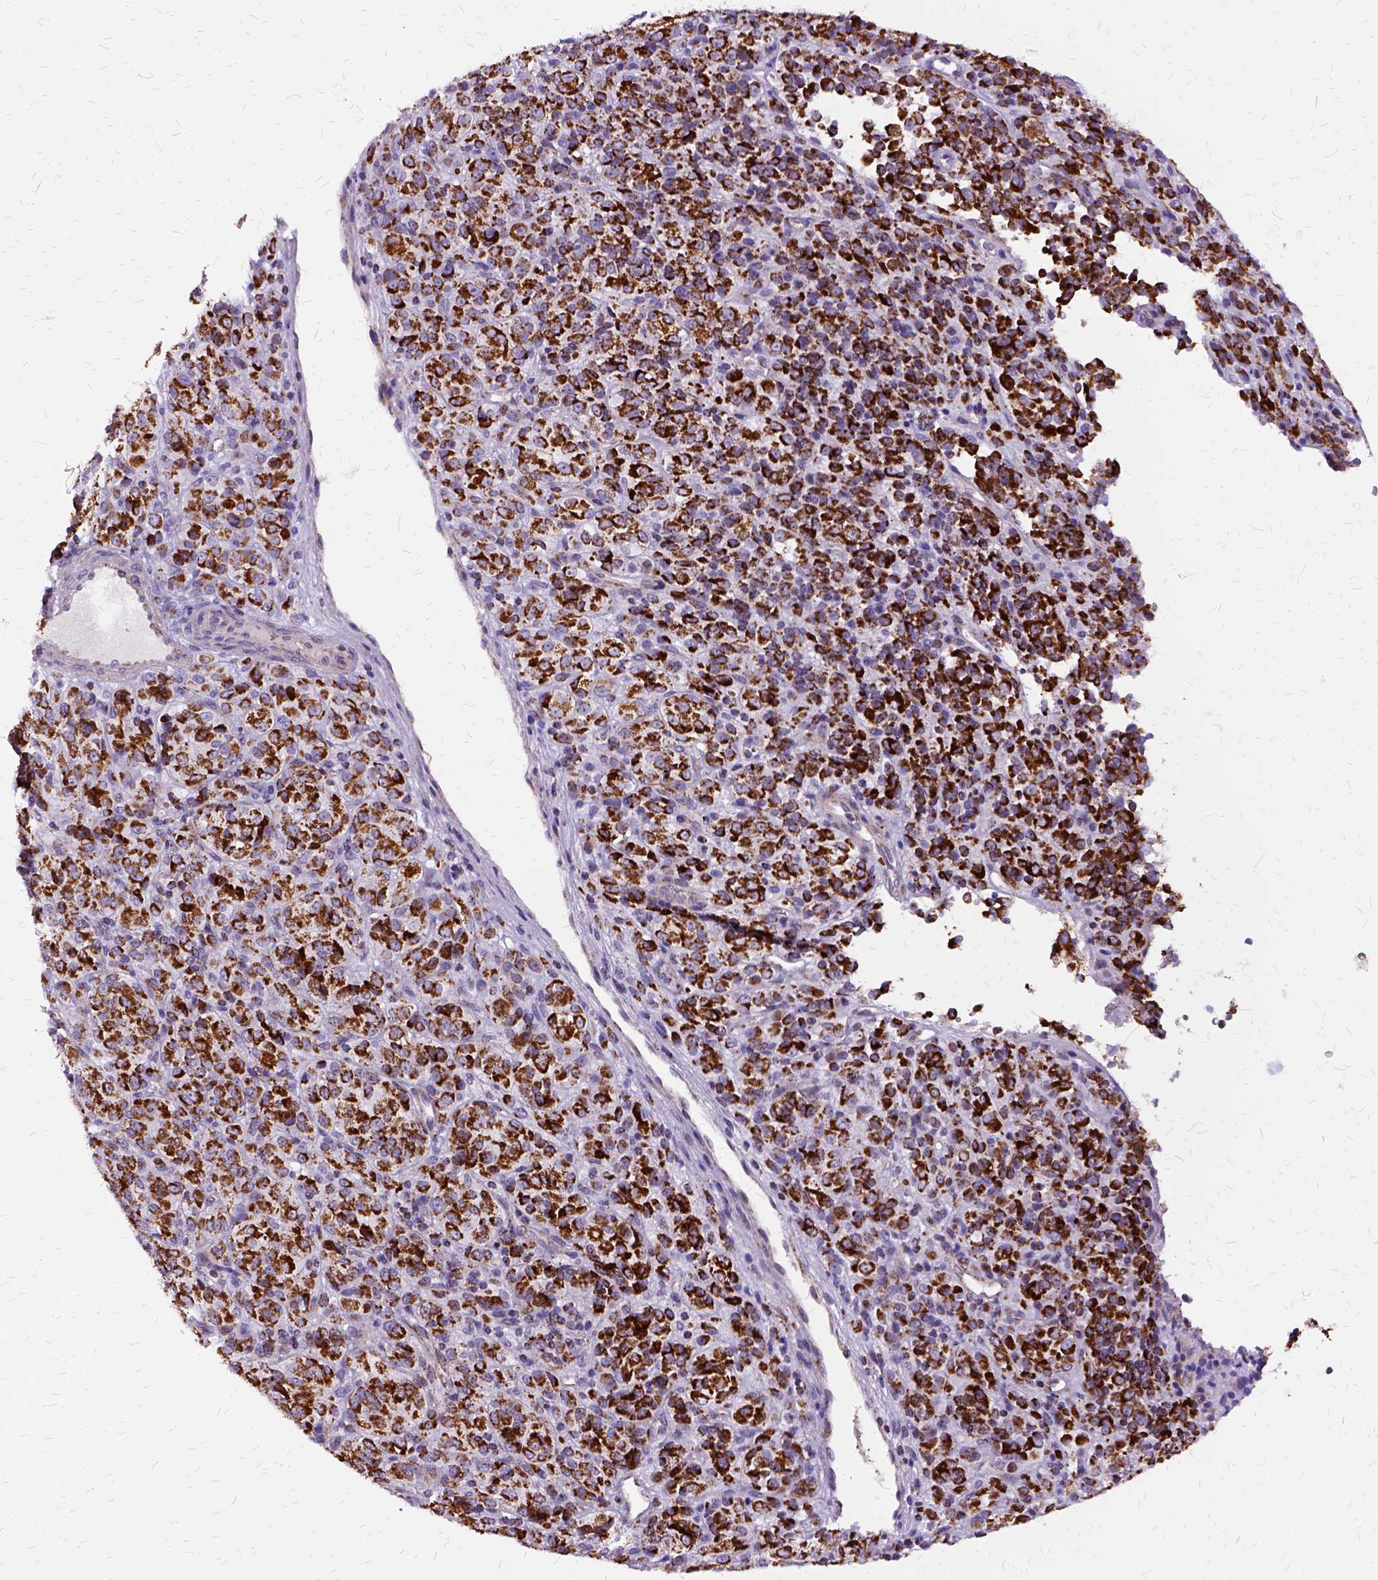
{"staining": {"intensity": "strong", "quantity": ">75%", "location": "cytoplasmic/membranous"}, "tissue": "melanoma", "cell_type": "Tumor cells", "image_type": "cancer", "snomed": [{"axis": "morphology", "description": "Malignant melanoma, Metastatic site"}, {"axis": "topography", "description": "Brain"}], "caption": "Immunohistochemical staining of melanoma exhibits strong cytoplasmic/membranous protein positivity in about >75% of tumor cells. The protein of interest is shown in brown color, while the nuclei are stained blue.", "gene": "OXCT1", "patient": {"sex": "female", "age": 56}}